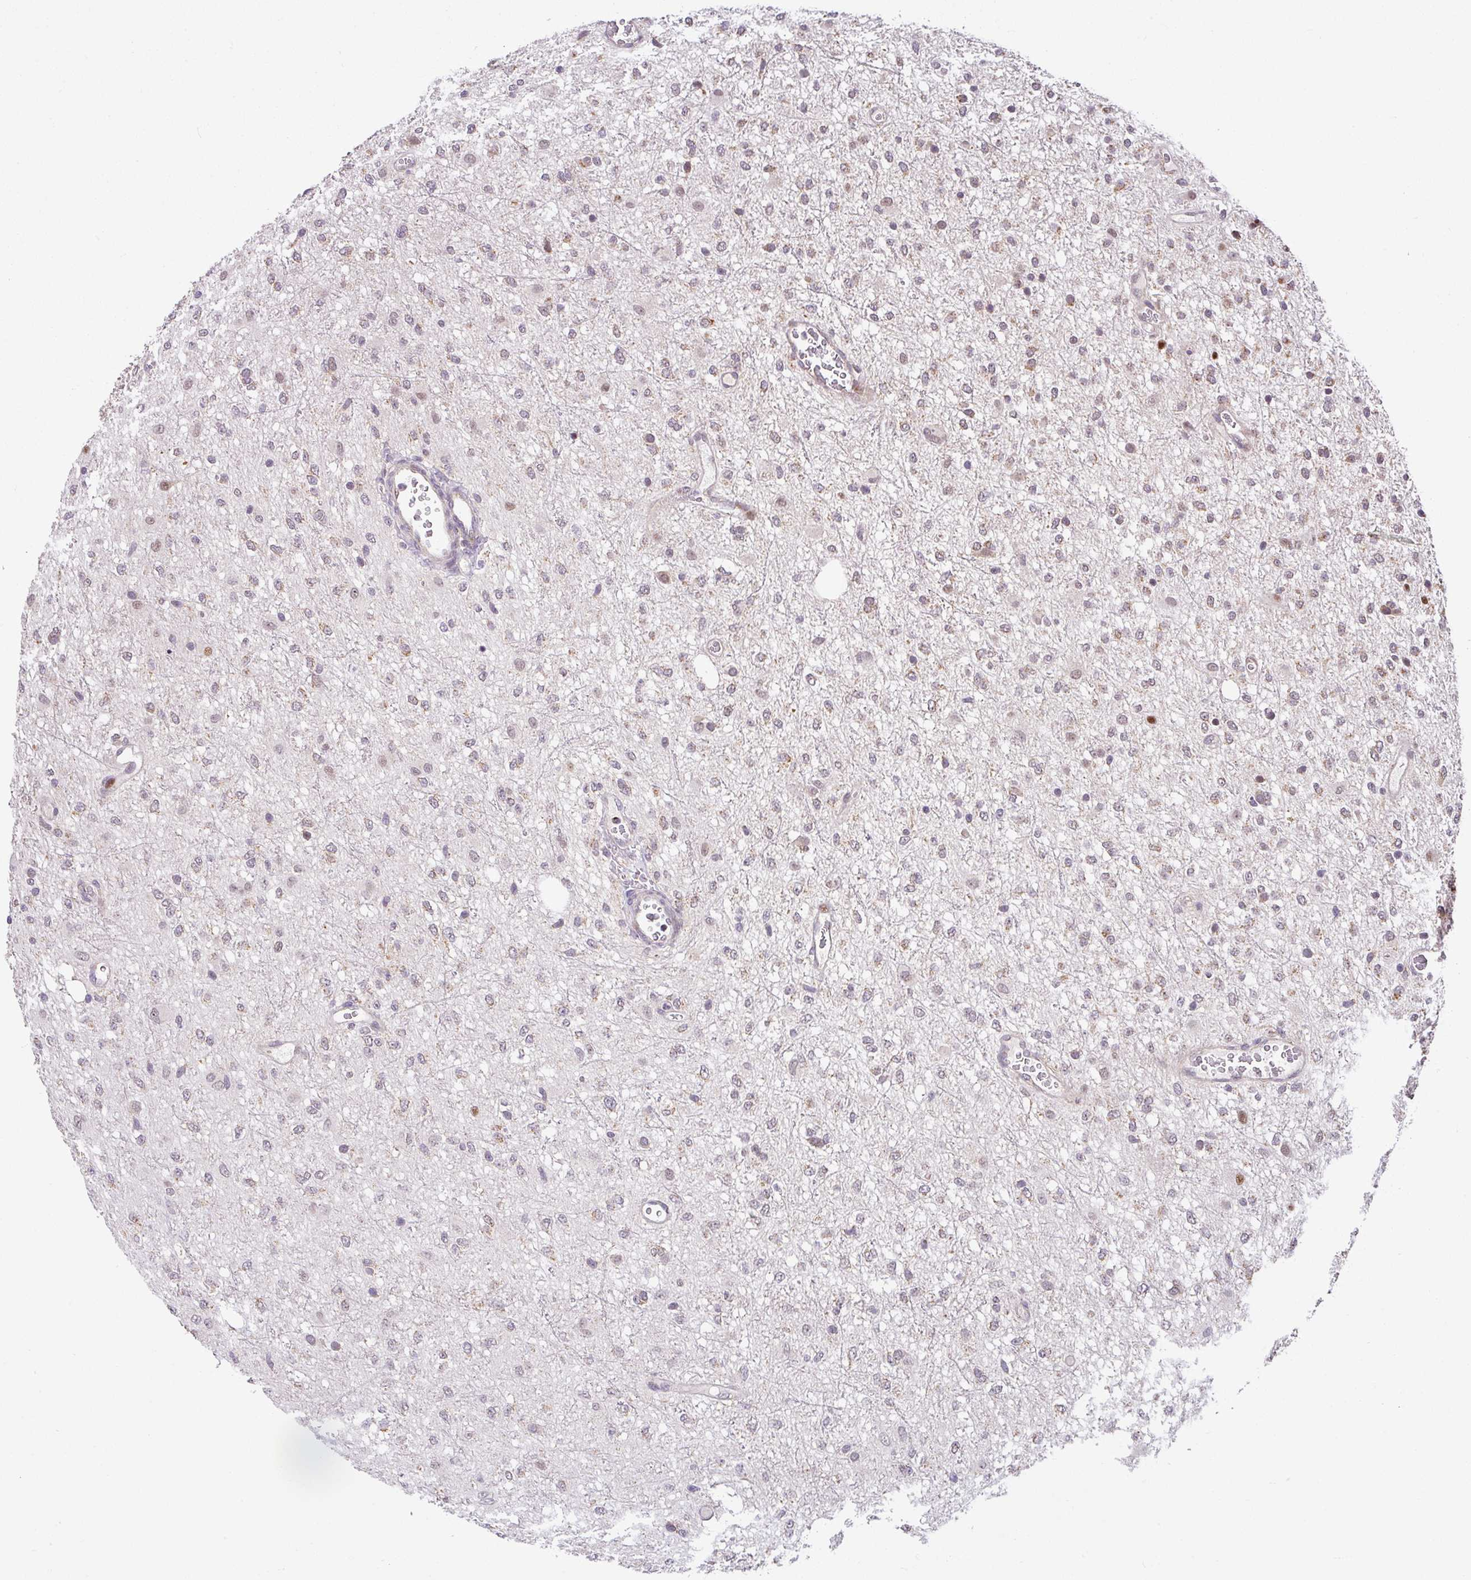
{"staining": {"intensity": "weak", "quantity": "25%-75%", "location": "cytoplasmic/membranous"}, "tissue": "glioma", "cell_type": "Tumor cells", "image_type": "cancer", "snomed": [{"axis": "morphology", "description": "Glioma, malignant, Low grade"}, {"axis": "topography", "description": "Cerebellum"}], "caption": "Glioma was stained to show a protein in brown. There is low levels of weak cytoplasmic/membranous staining in about 25%-75% of tumor cells. Ihc stains the protein in brown and the nuclei are stained blue.", "gene": "SARS2", "patient": {"sex": "female", "age": 5}}